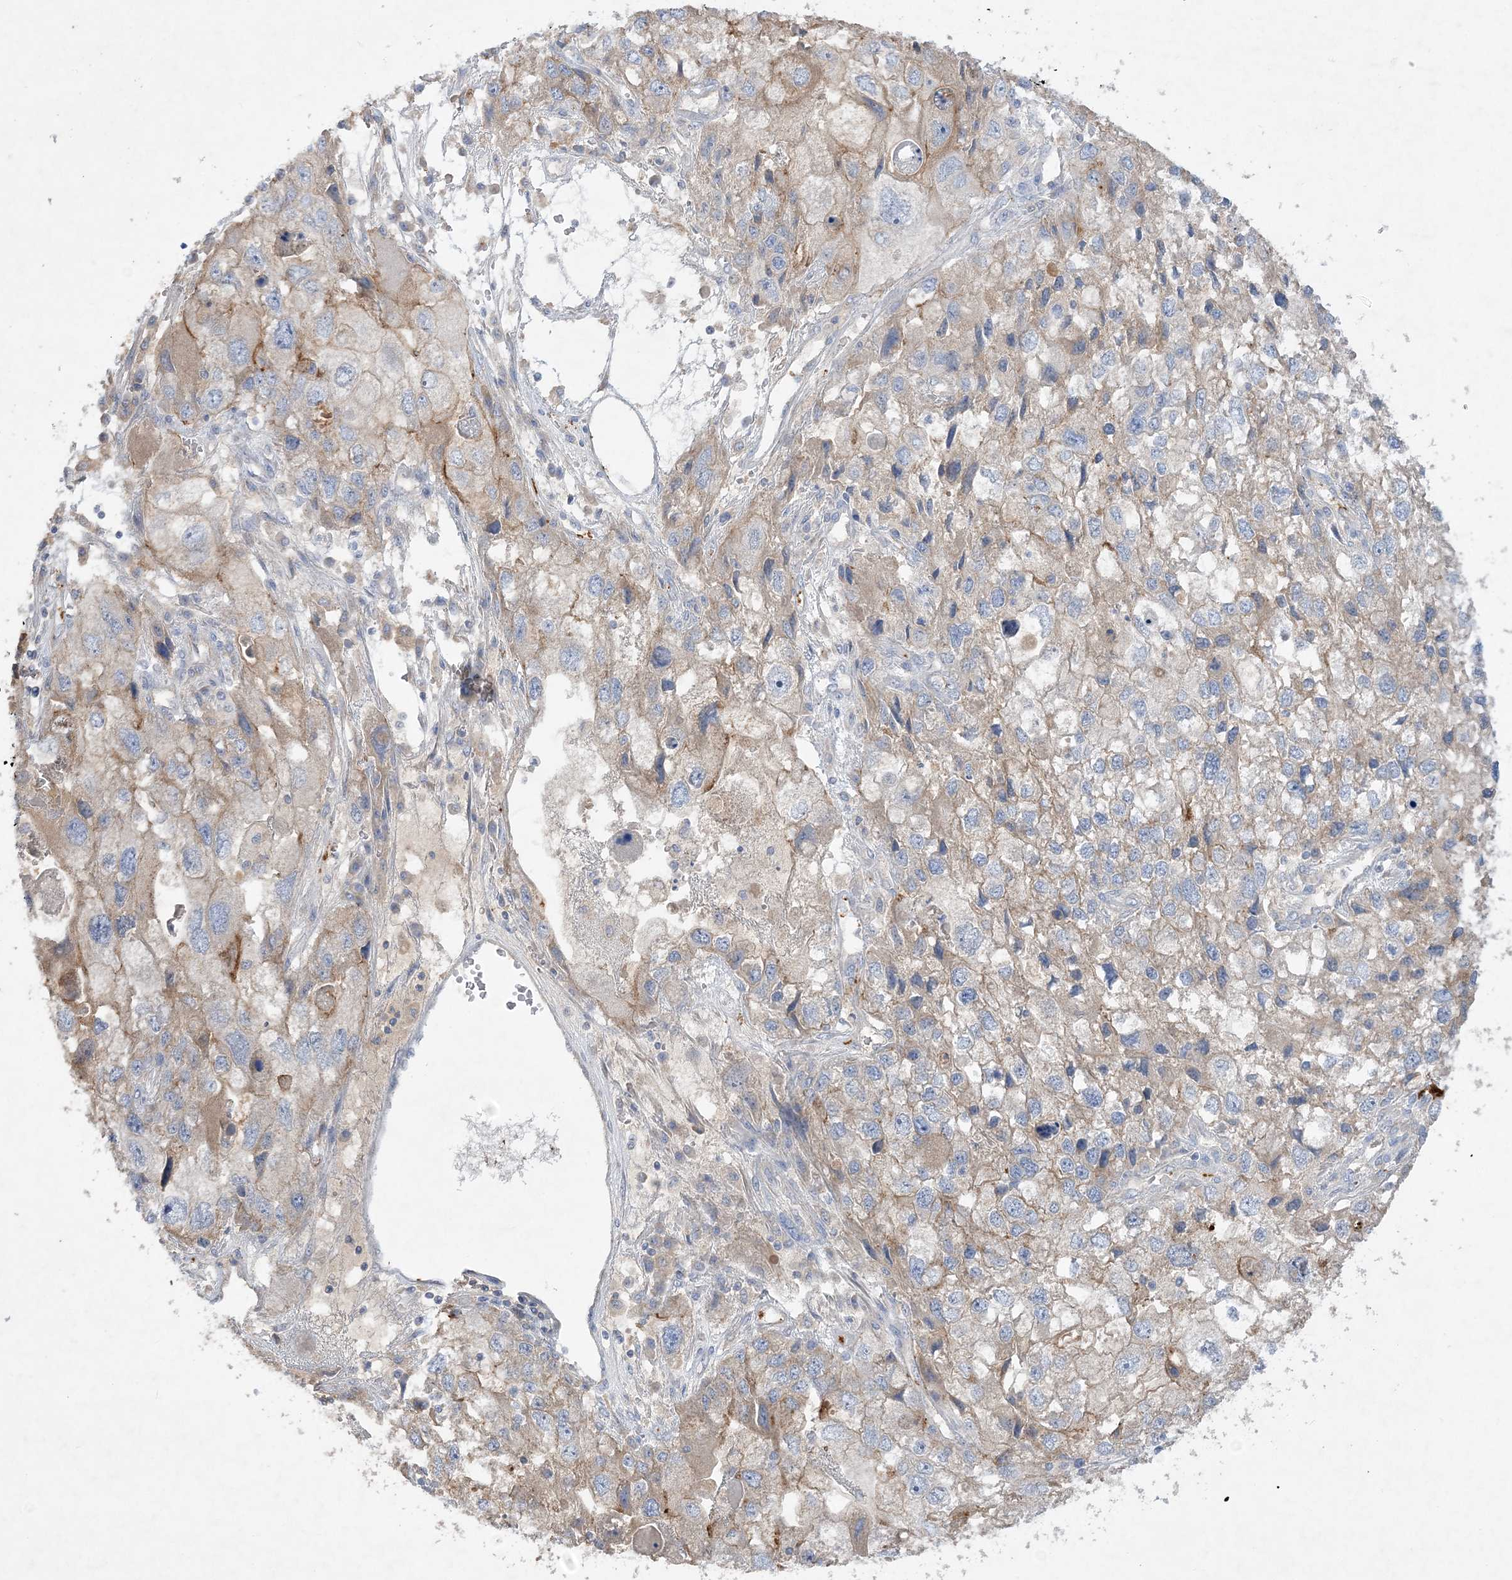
{"staining": {"intensity": "weak", "quantity": "<25%", "location": "cytoplasmic/membranous"}, "tissue": "endometrial cancer", "cell_type": "Tumor cells", "image_type": "cancer", "snomed": [{"axis": "morphology", "description": "Adenocarcinoma, NOS"}, {"axis": "topography", "description": "Endometrium"}], "caption": "IHC photomicrograph of endometrial cancer (adenocarcinoma) stained for a protein (brown), which reveals no expression in tumor cells.", "gene": "ADCK2", "patient": {"sex": "female", "age": 49}}